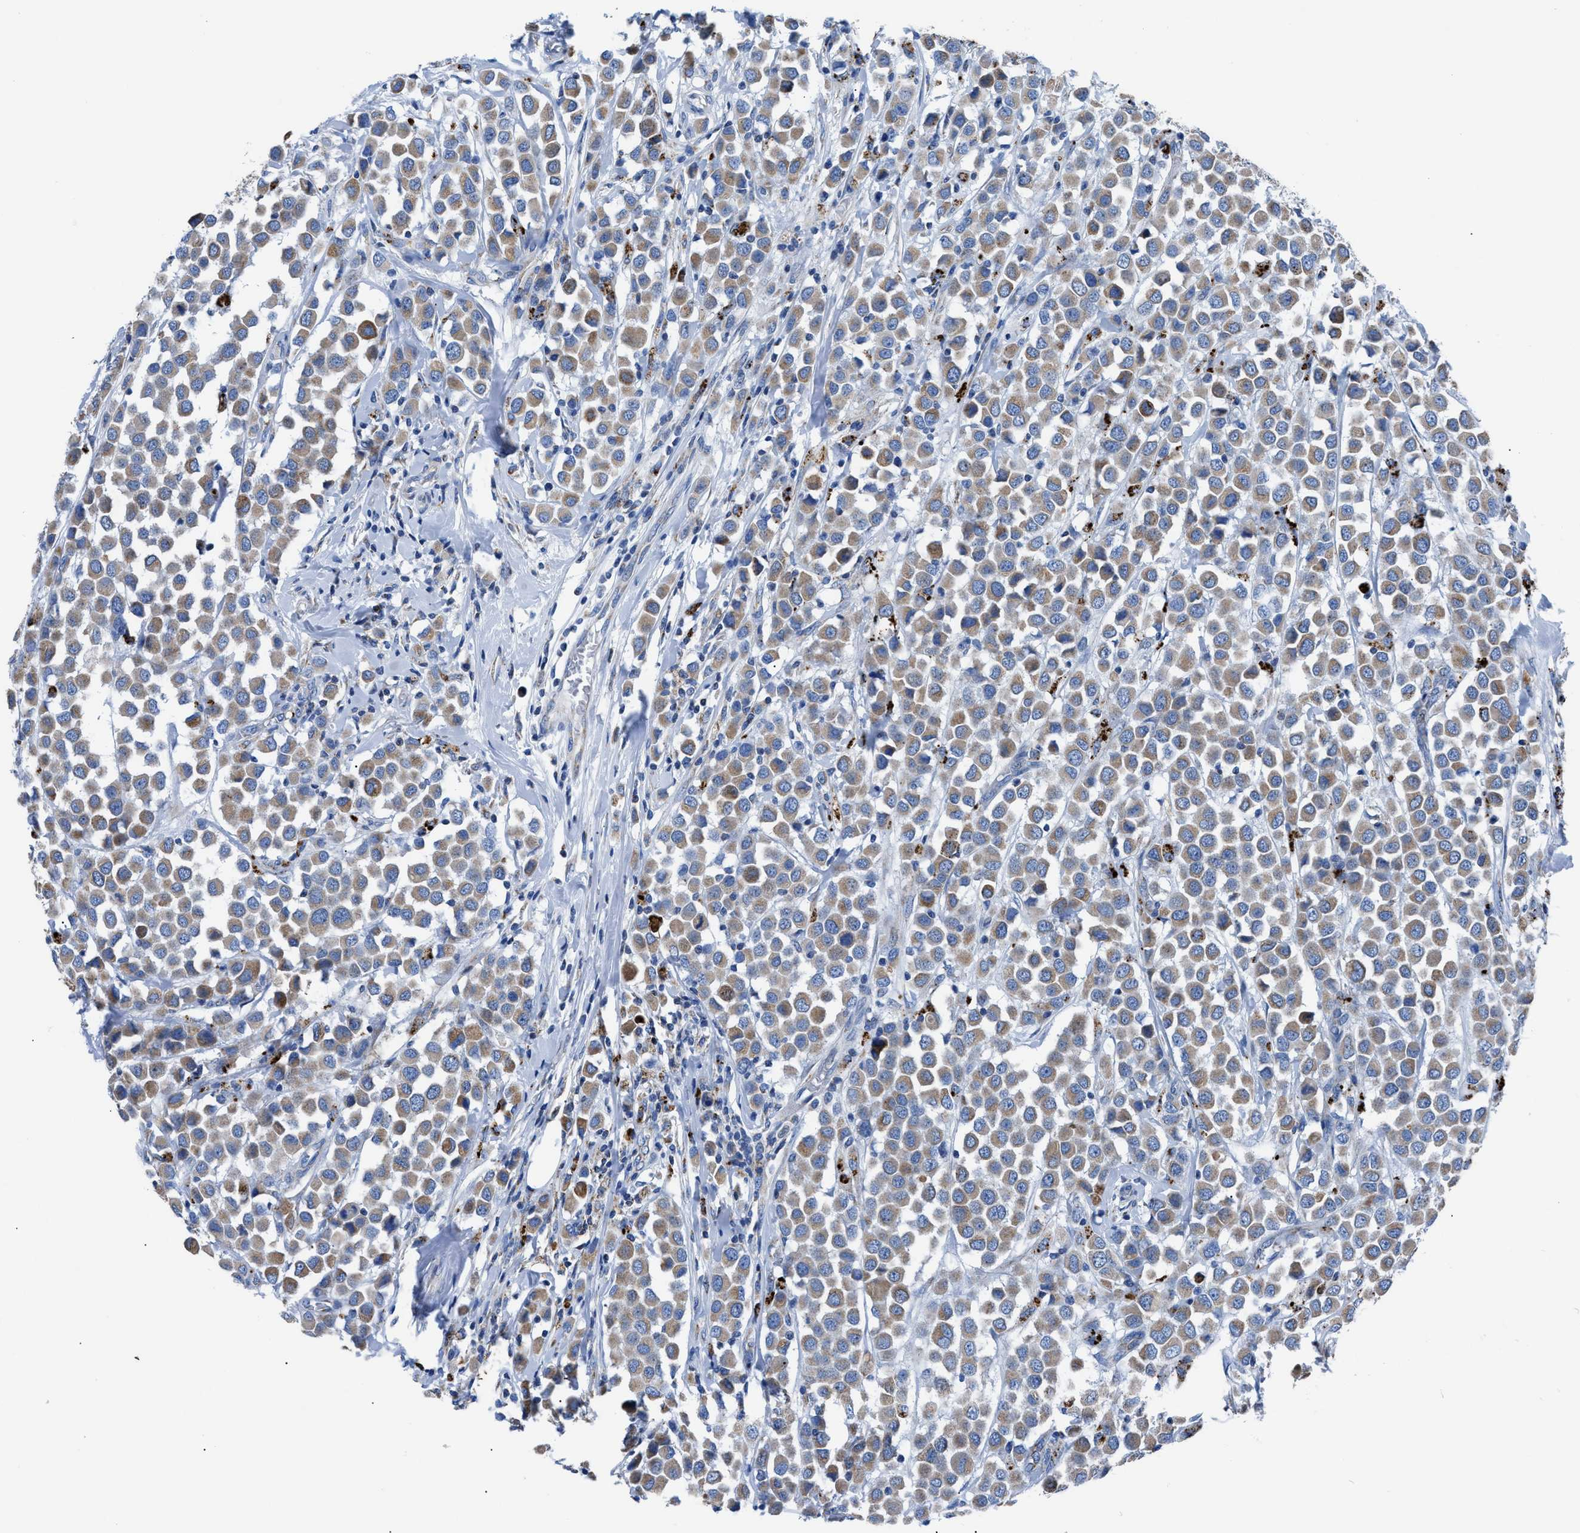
{"staining": {"intensity": "moderate", "quantity": ">75%", "location": "cytoplasmic/membranous"}, "tissue": "breast cancer", "cell_type": "Tumor cells", "image_type": "cancer", "snomed": [{"axis": "morphology", "description": "Duct carcinoma"}, {"axis": "topography", "description": "Breast"}], "caption": "Breast cancer (infiltrating ductal carcinoma) stained with a protein marker shows moderate staining in tumor cells.", "gene": "ZDHHC3", "patient": {"sex": "female", "age": 61}}